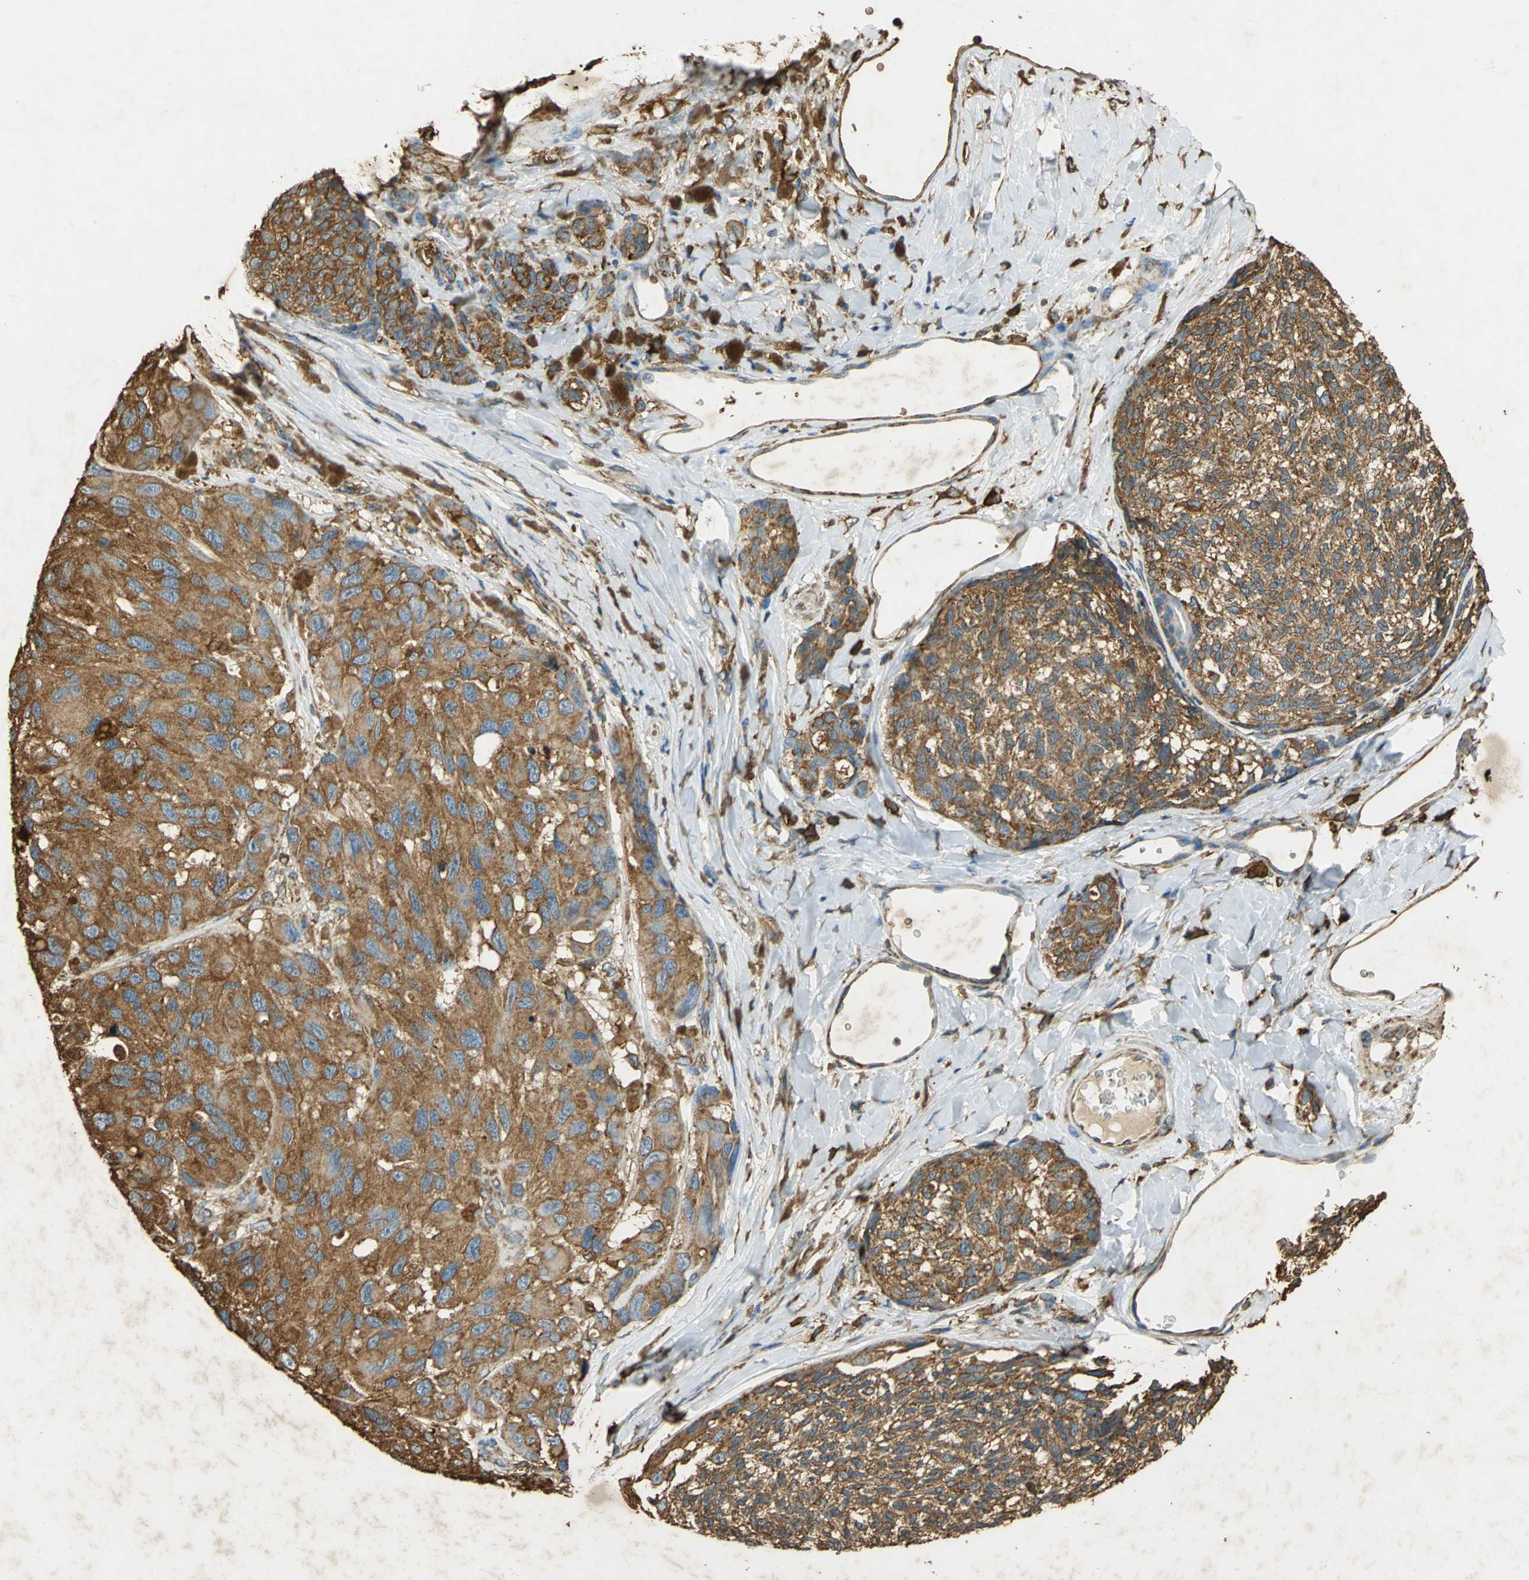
{"staining": {"intensity": "strong", "quantity": ">75%", "location": "cytoplasmic/membranous"}, "tissue": "melanoma", "cell_type": "Tumor cells", "image_type": "cancer", "snomed": [{"axis": "morphology", "description": "Malignant melanoma, NOS"}, {"axis": "topography", "description": "Skin"}], "caption": "Brown immunohistochemical staining in malignant melanoma exhibits strong cytoplasmic/membranous positivity in approximately >75% of tumor cells.", "gene": "HSP90B1", "patient": {"sex": "female", "age": 73}}